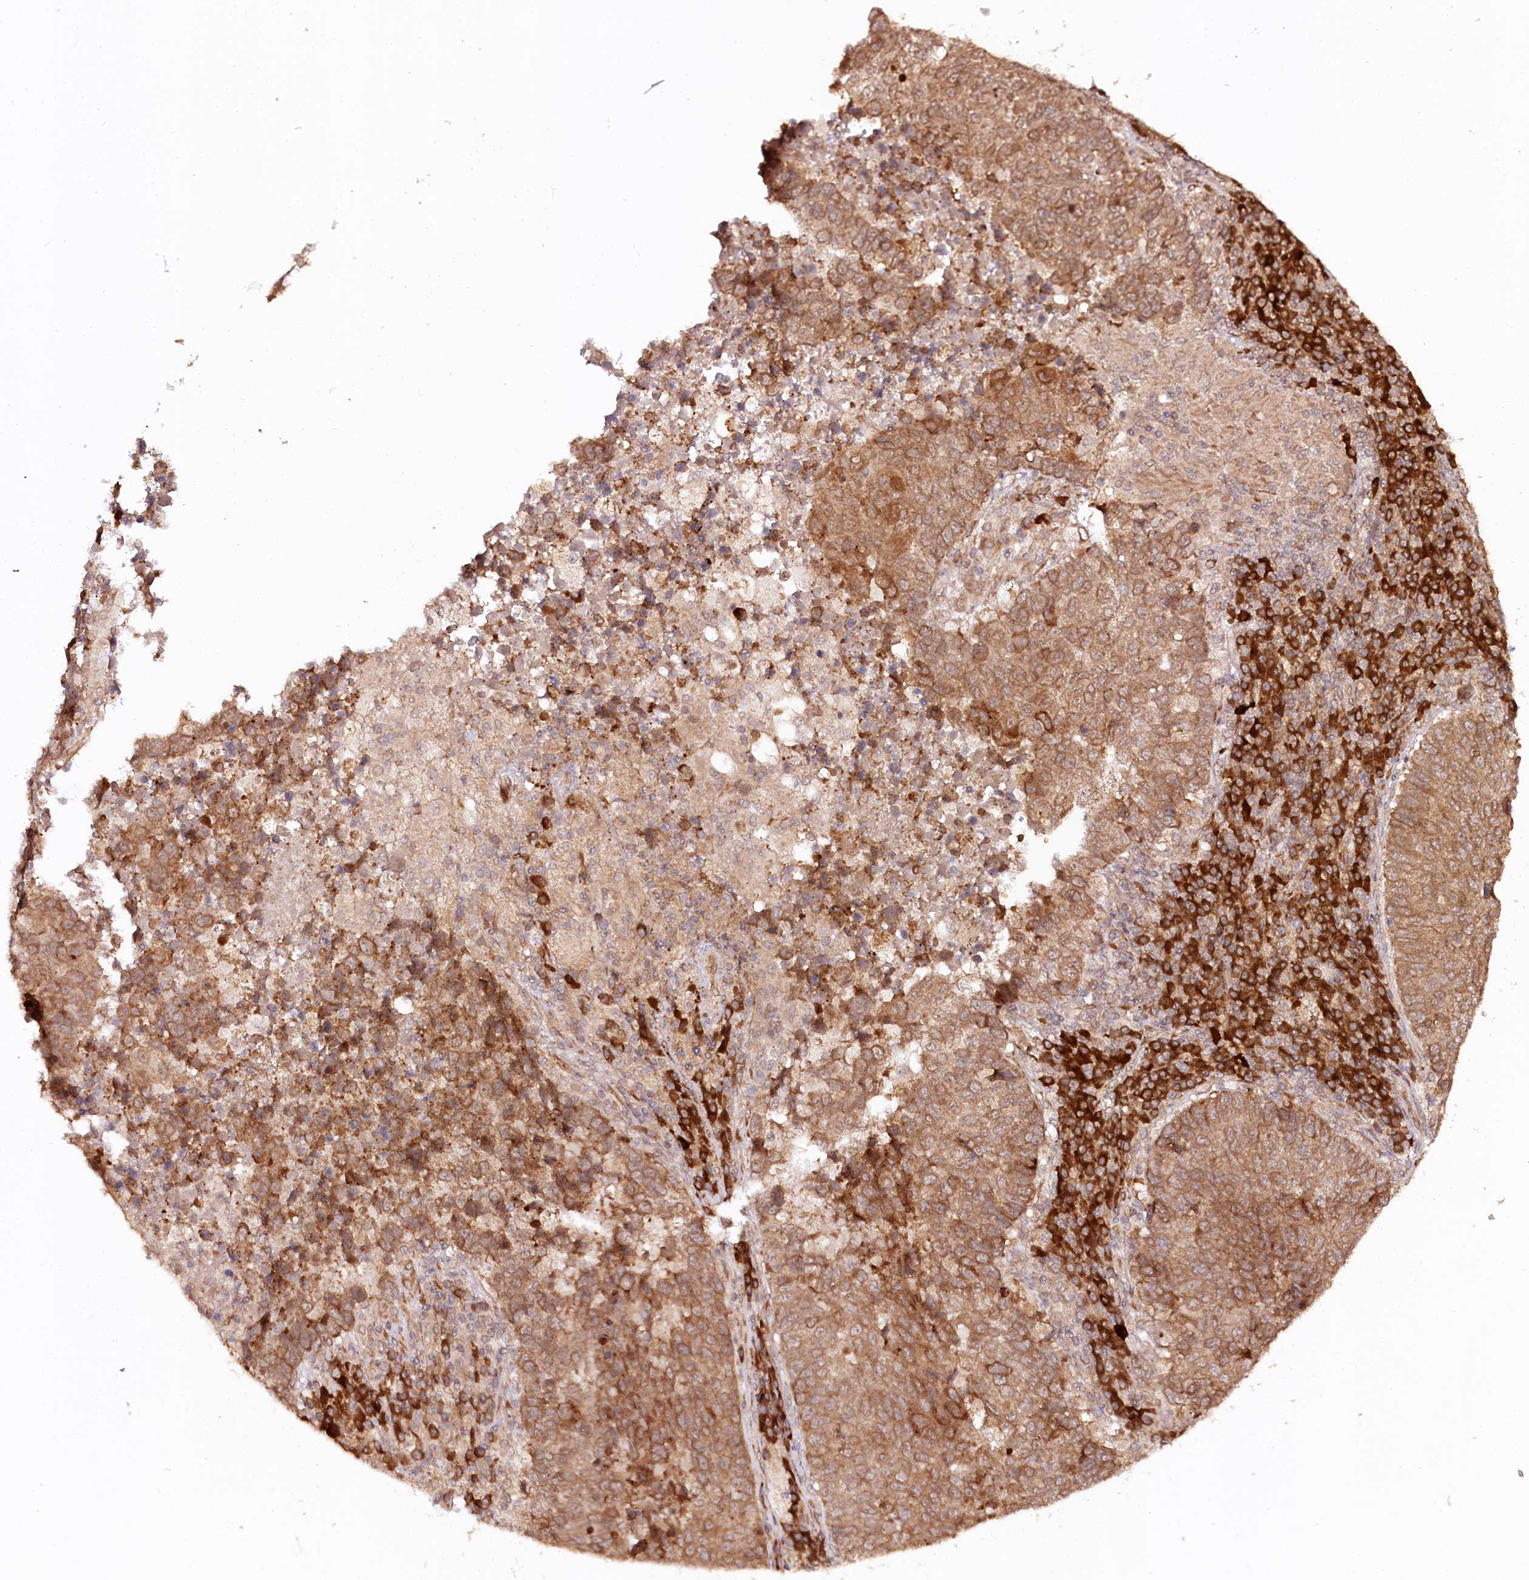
{"staining": {"intensity": "moderate", "quantity": ">75%", "location": "cytoplasmic/membranous"}, "tissue": "lung cancer", "cell_type": "Tumor cells", "image_type": "cancer", "snomed": [{"axis": "morphology", "description": "Squamous cell carcinoma, NOS"}, {"axis": "topography", "description": "Lung"}], "caption": "This photomicrograph shows IHC staining of lung squamous cell carcinoma, with medium moderate cytoplasmic/membranous expression in about >75% of tumor cells.", "gene": "ENSG00000144785", "patient": {"sex": "male", "age": 73}}